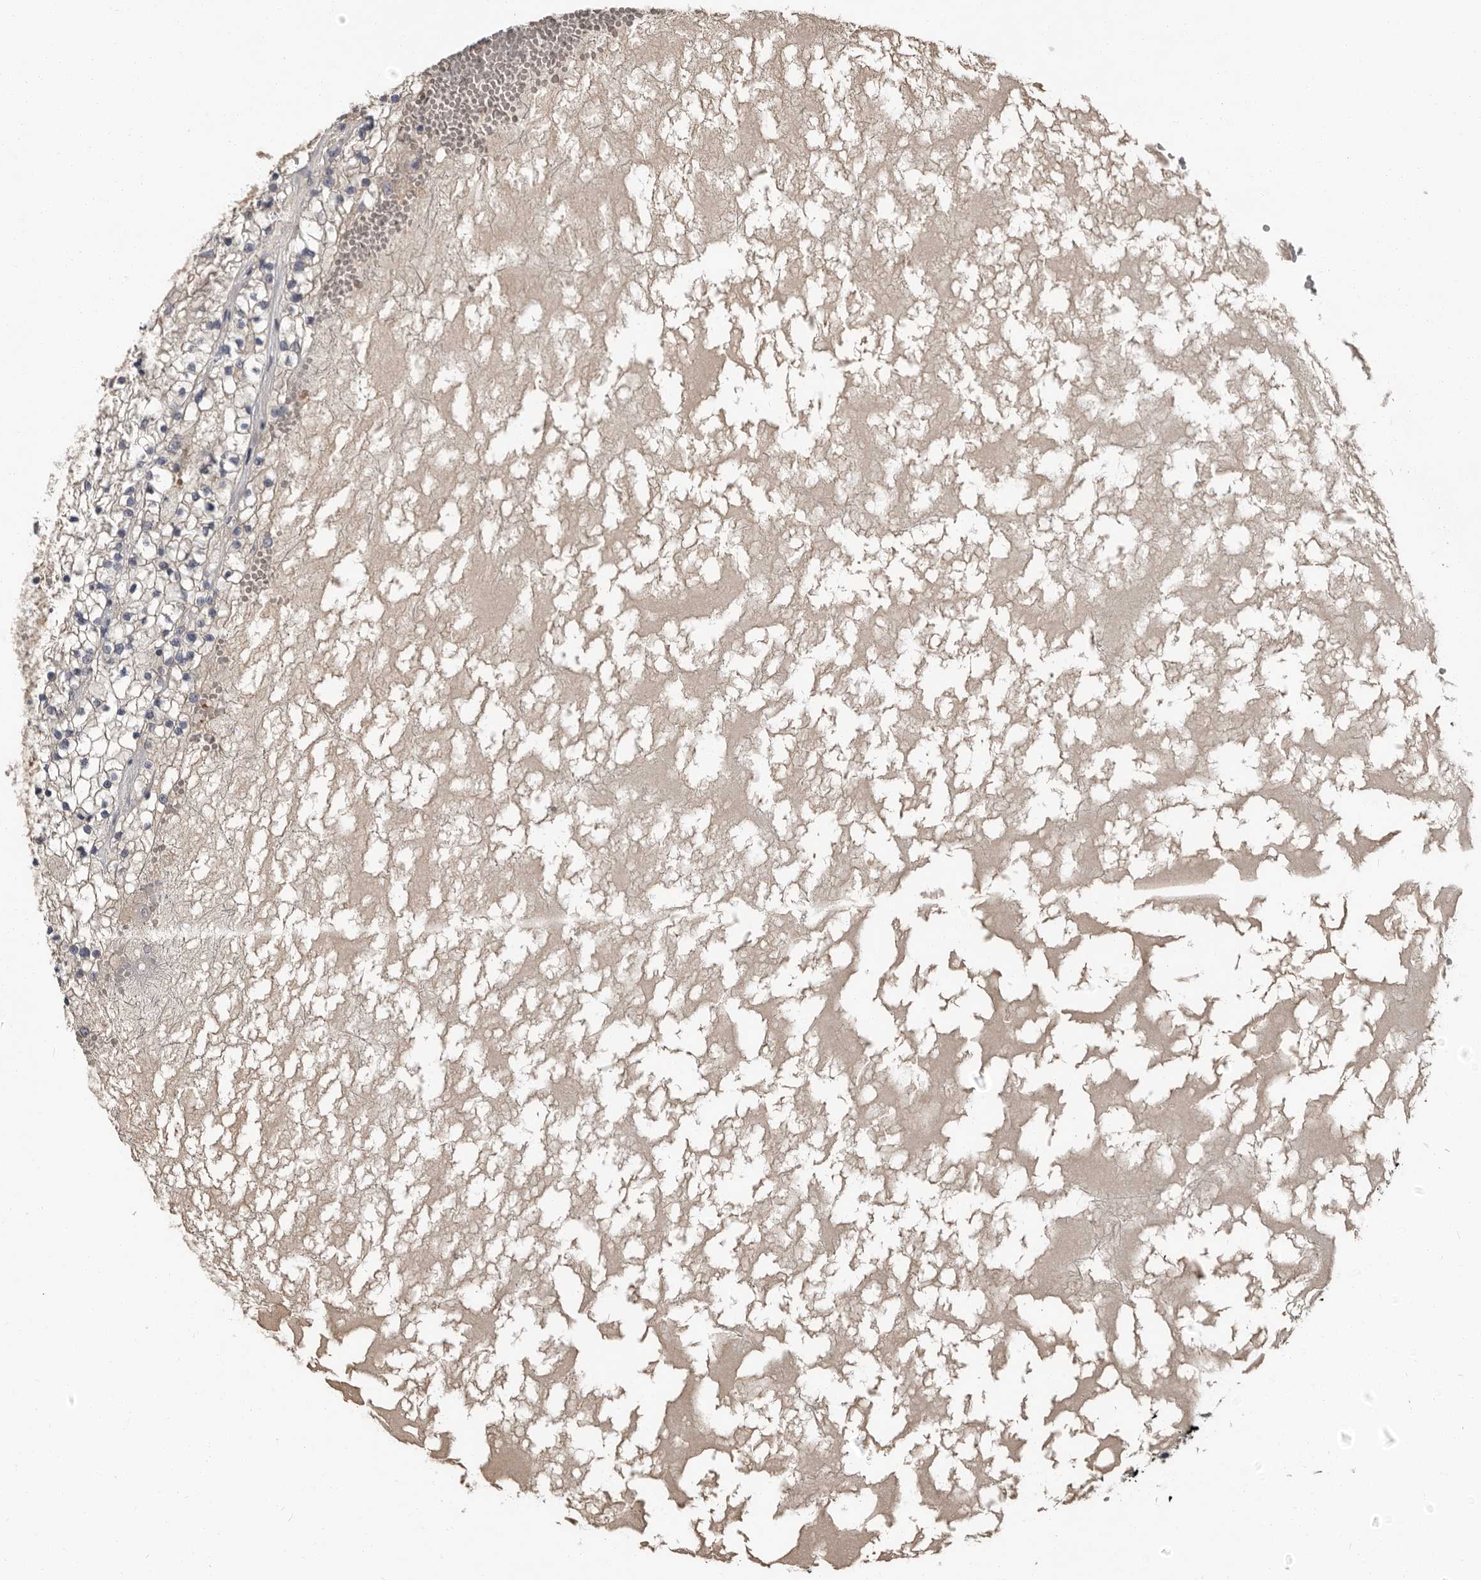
{"staining": {"intensity": "negative", "quantity": "none", "location": "none"}, "tissue": "renal cancer", "cell_type": "Tumor cells", "image_type": "cancer", "snomed": [{"axis": "morphology", "description": "Normal tissue, NOS"}, {"axis": "morphology", "description": "Adenocarcinoma, NOS"}, {"axis": "topography", "description": "Kidney"}], "caption": "Tumor cells are negative for protein expression in human adenocarcinoma (renal).", "gene": "CA6", "patient": {"sex": "male", "age": 68}}